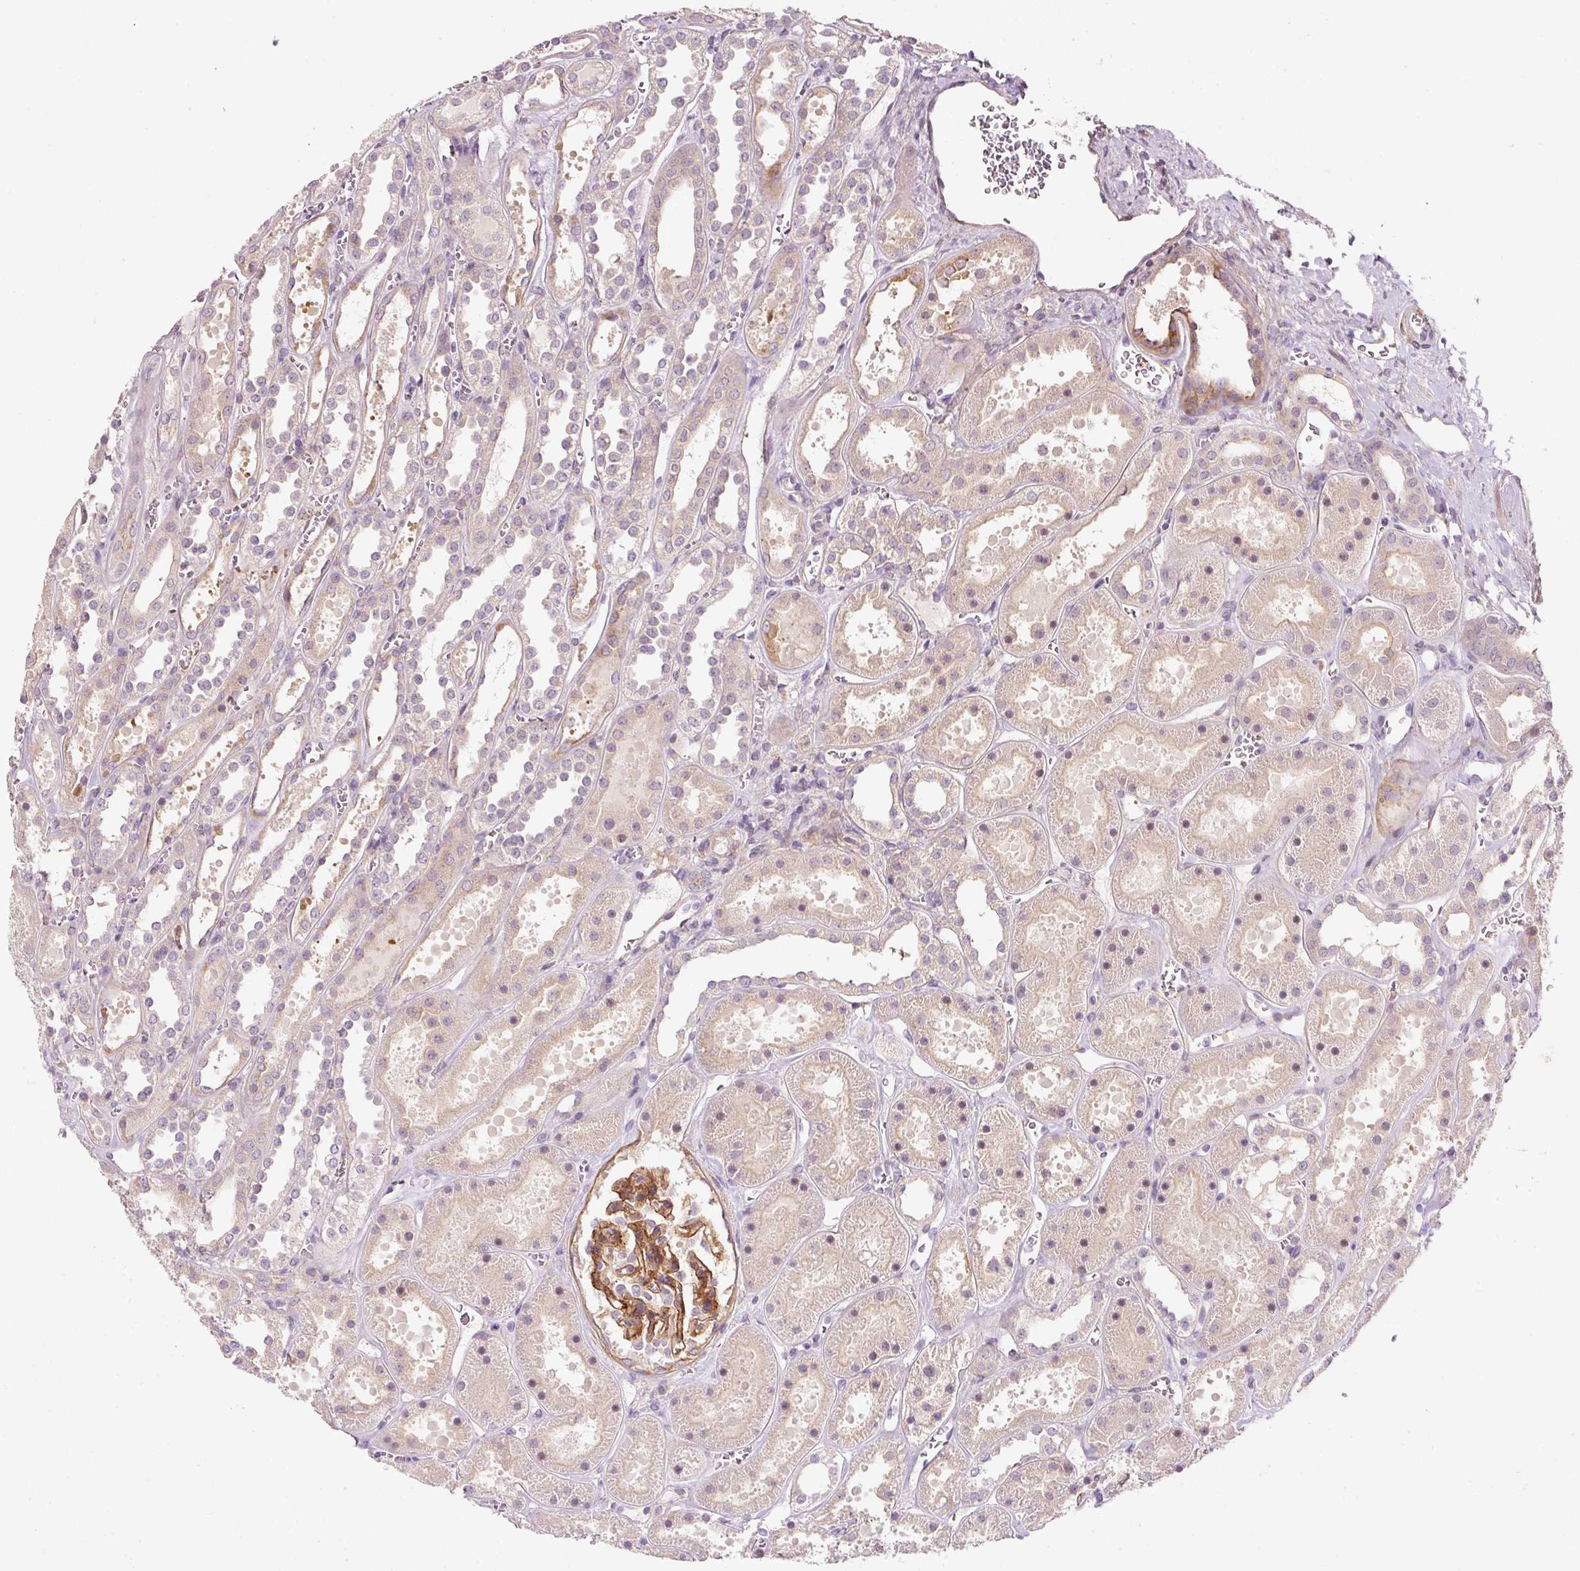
{"staining": {"intensity": "strong", "quantity": ">75%", "location": "cytoplasmic/membranous"}, "tissue": "kidney", "cell_type": "Cells in glomeruli", "image_type": "normal", "snomed": [{"axis": "morphology", "description": "Normal tissue, NOS"}, {"axis": "topography", "description": "Kidney"}], "caption": "Immunohistochemical staining of benign human kidney shows high levels of strong cytoplasmic/membranous expression in approximately >75% of cells in glomeruli.", "gene": "TIRAP", "patient": {"sex": "female", "age": 41}}